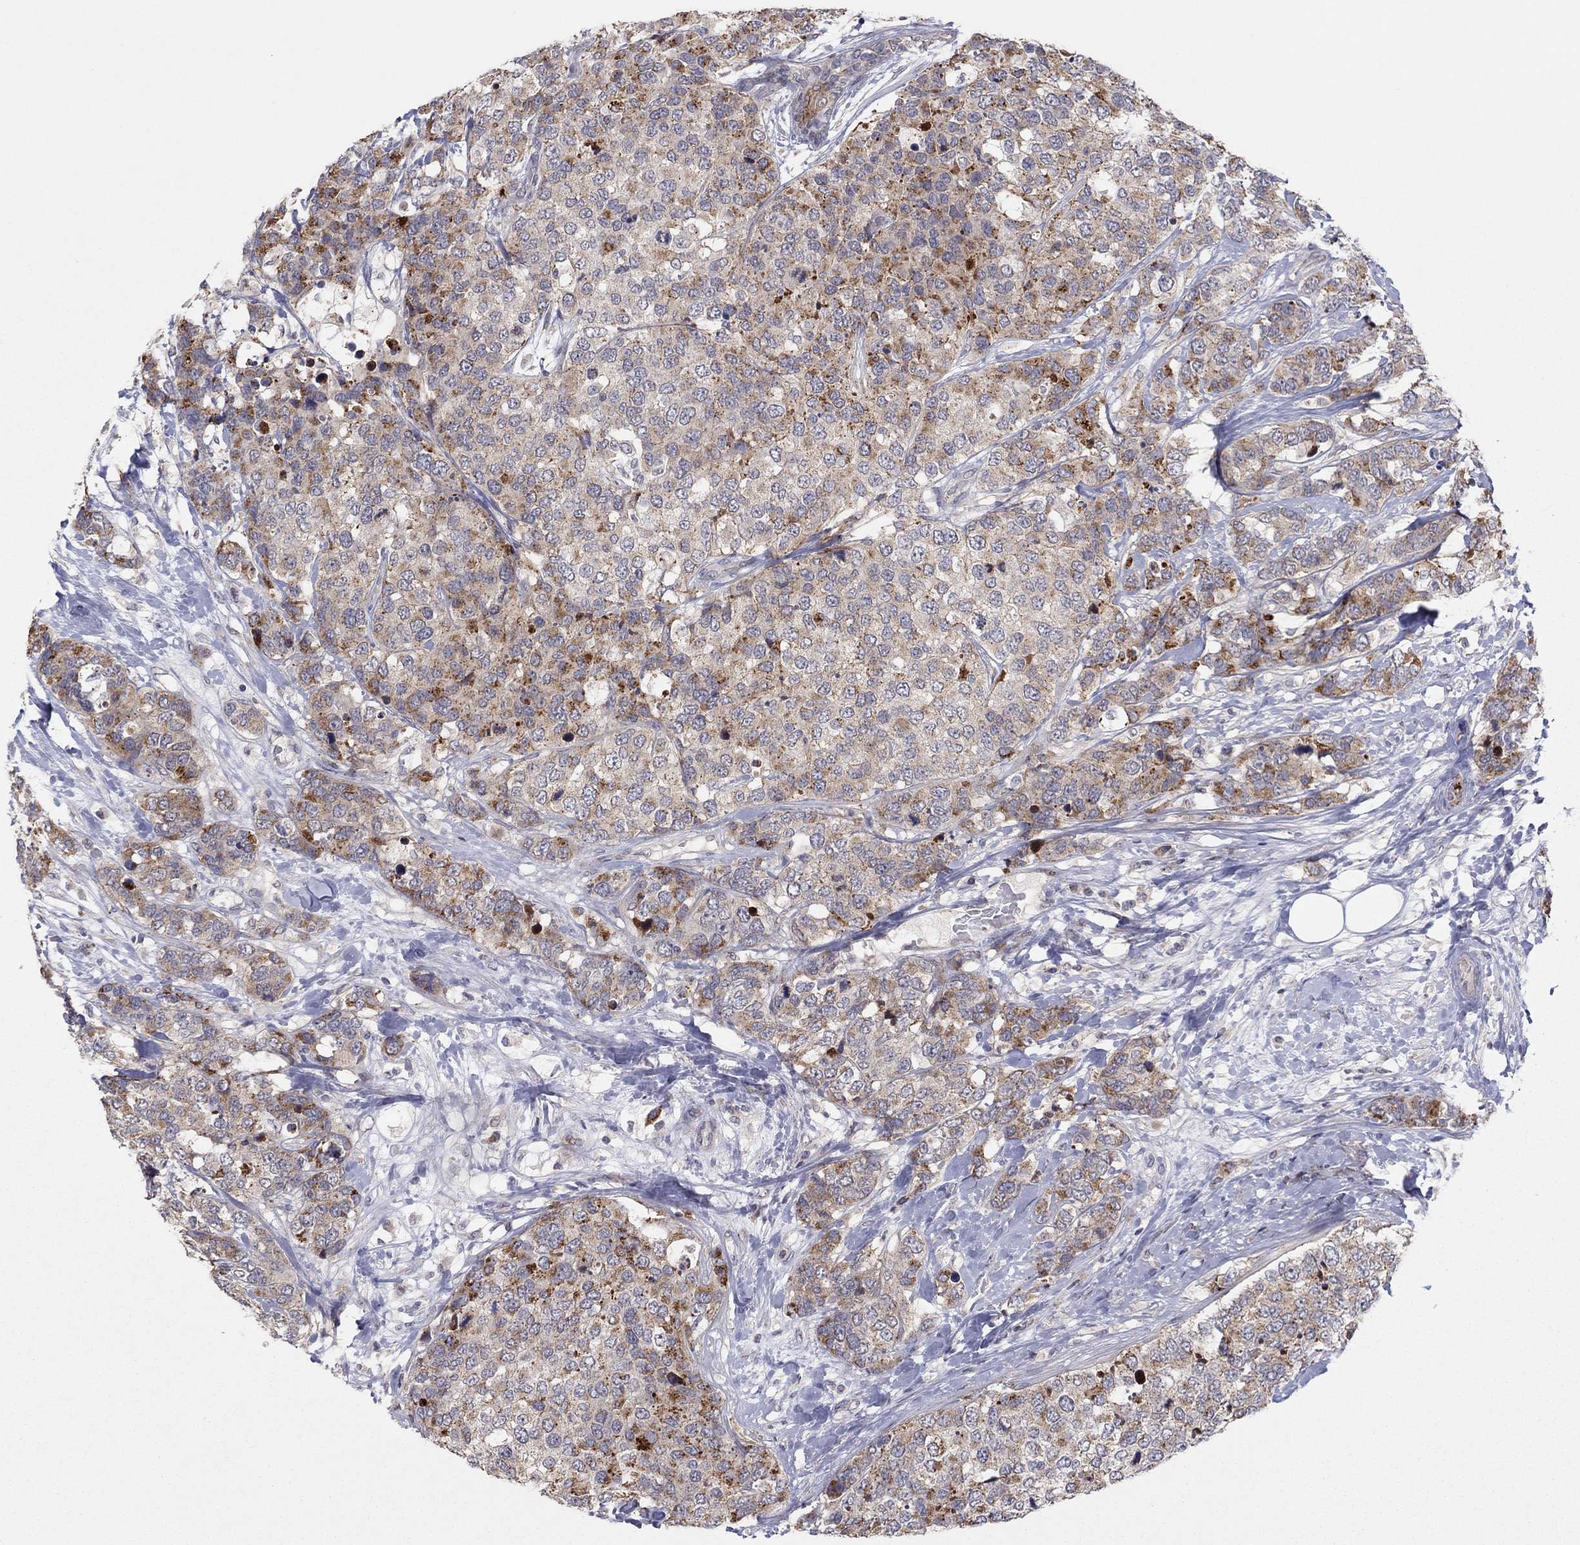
{"staining": {"intensity": "strong", "quantity": "<25%", "location": "cytoplasmic/membranous"}, "tissue": "breast cancer", "cell_type": "Tumor cells", "image_type": "cancer", "snomed": [{"axis": "morphology", "description": "Lobular carcinoma"}, {"axis": "topography", "description": "Breast"}], "caption": "Immunohistochemical staining of human breast cancer (lobular carcinoma) displays medium levels of strong cytoplasmic/membranous protein expression in approximately <25% of tumor cells.", "gene": "CRACDL", "patient": {"sex": "female", "age": 59}}